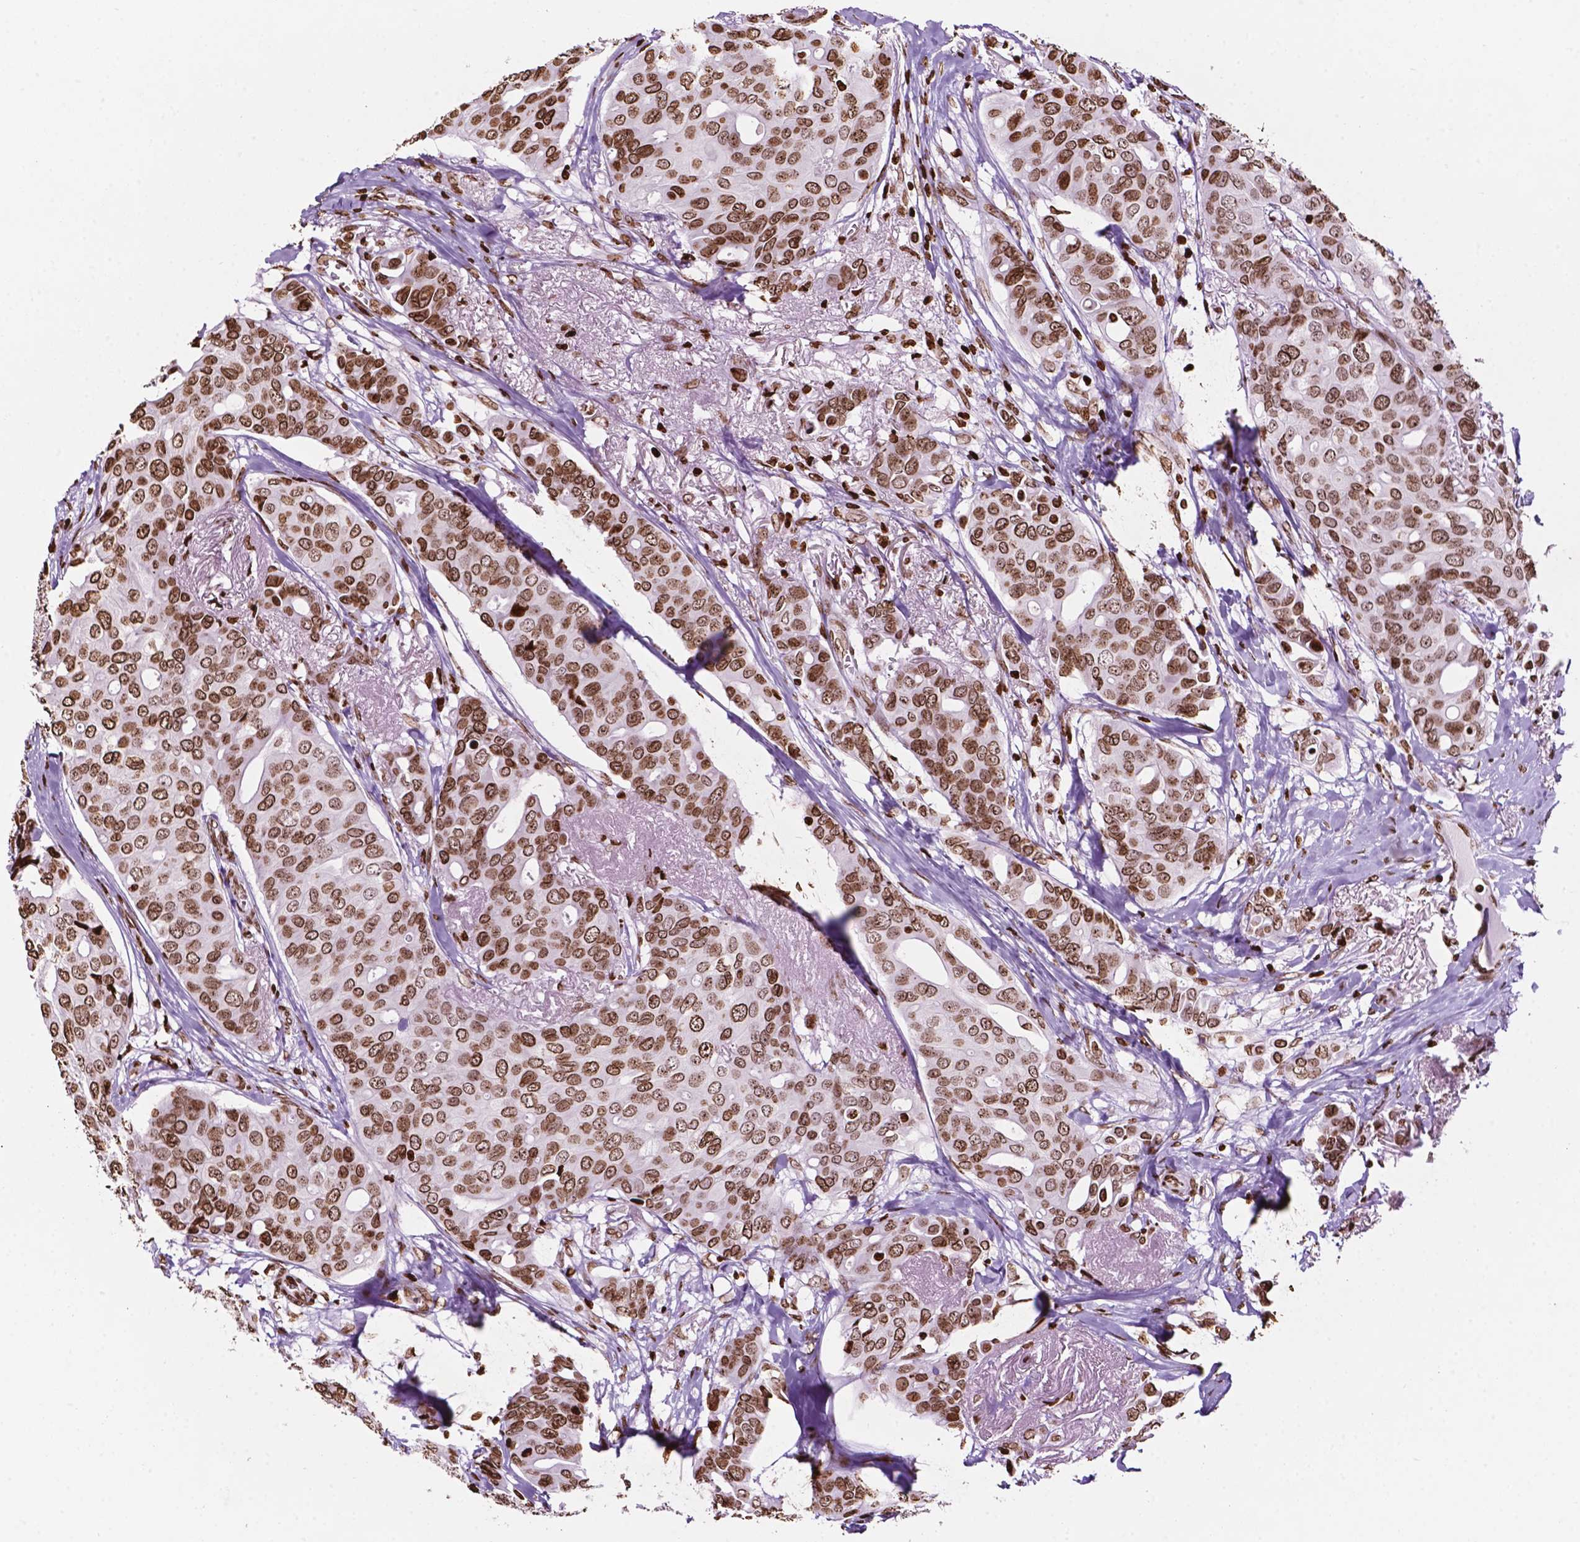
{"staining": {"intensity": "moderate", "quantity": ">75%", "location": "nuclear"}, "tissue": "breast cancer", "cell_type": "Tumor cells", "image_type": "cancer", "snomed": [{"axis": "morphology", "description": "Duct carcinoma"}, {"axis": "topography", "description": "Breast"}], "caption": "Protein expression analysis of human invasive ductal carcinoma (breast) reveals moderate nuclear expression in about >75% of tumor cells.", "gene": "TMEM250", "patient": {"sex": "female", "age": 54}}